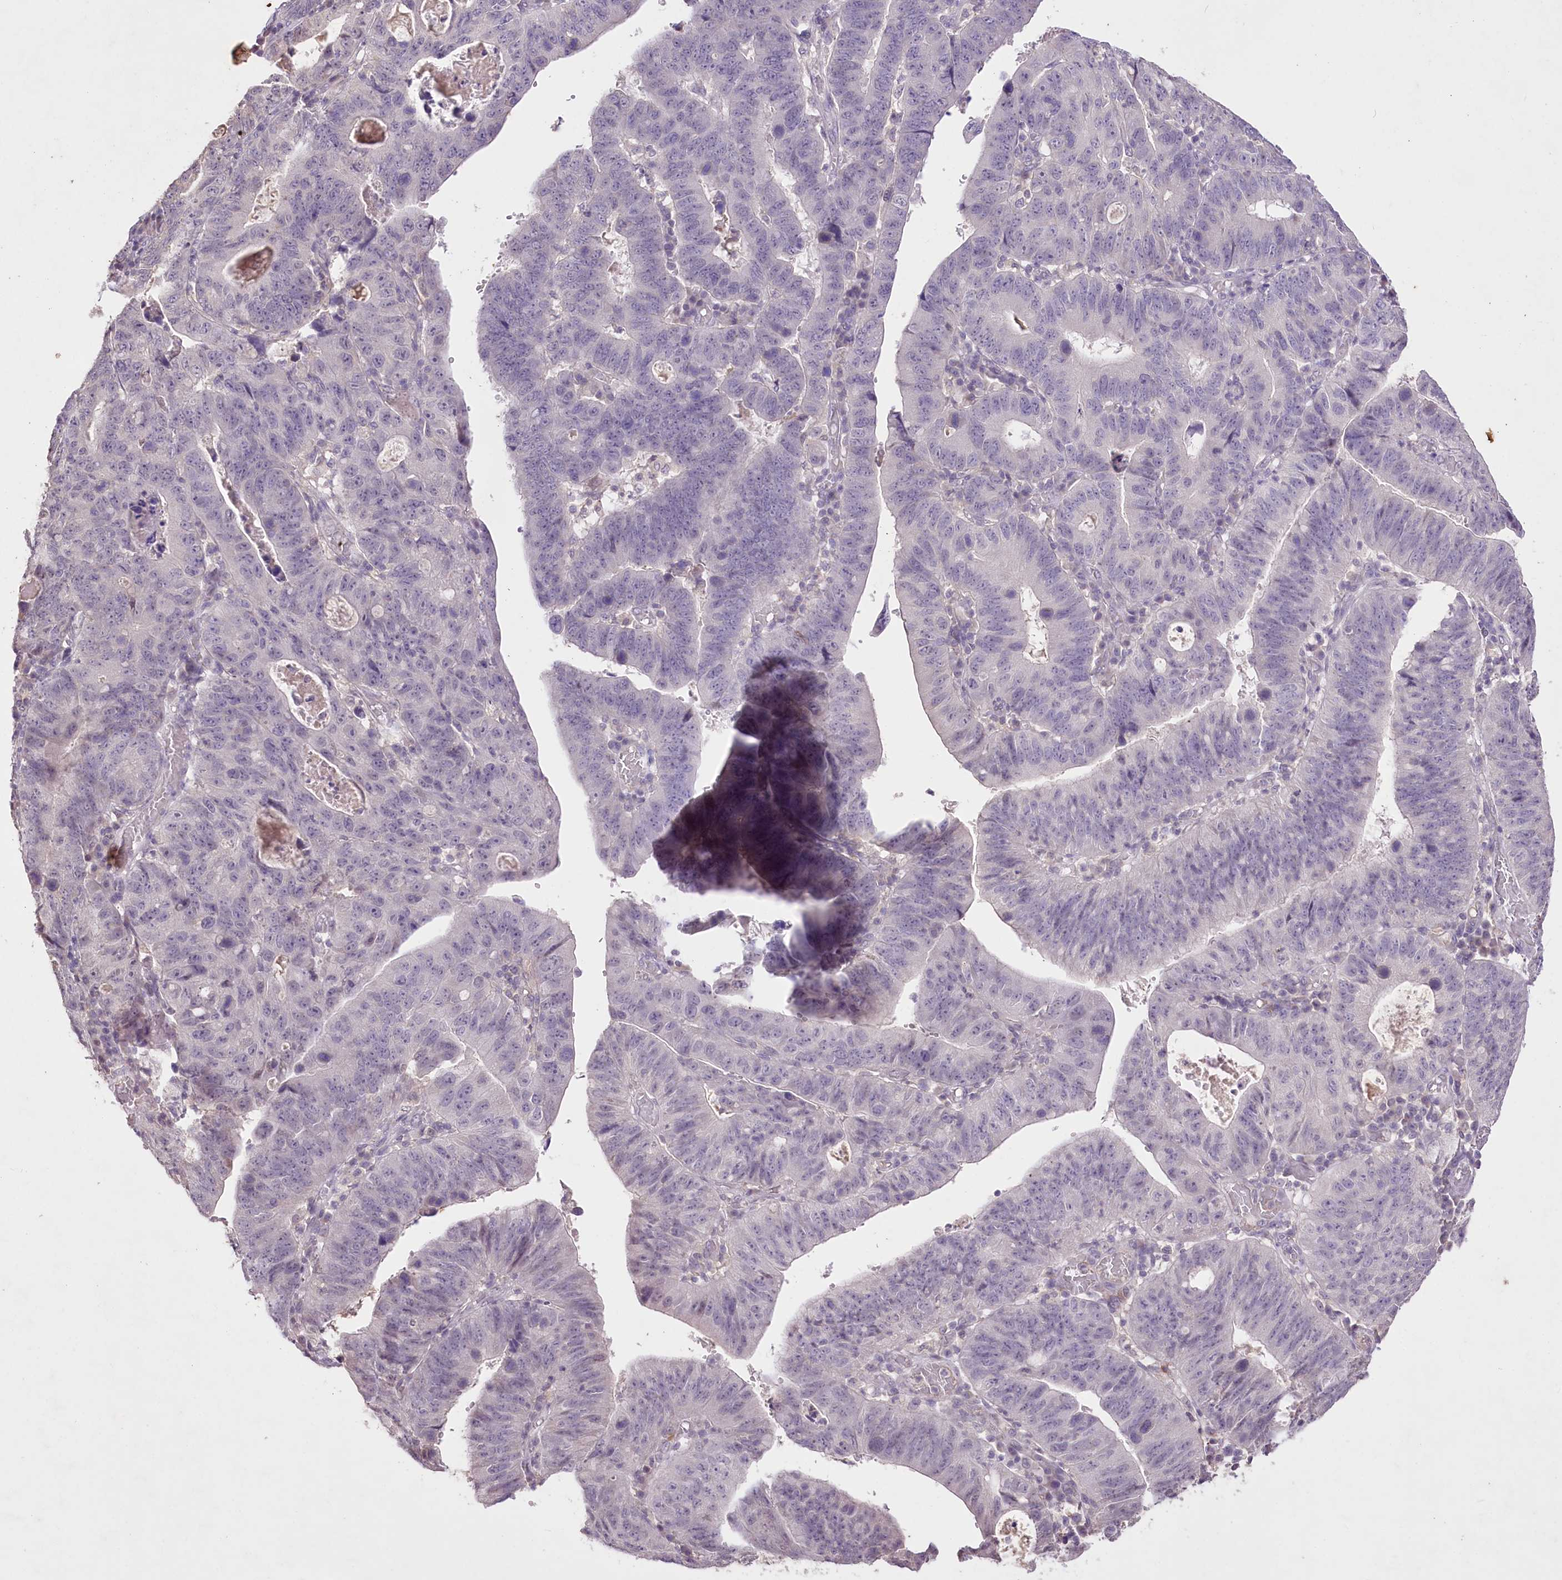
{"staining": {"intensity": "negative", "quantity": "none", "location": "none"}, "tissue": "stomach cancer", "cell_type": "Tumor cells", "image_type": "cancer", "snomed": [{"axis": "morphology", "description": "Adenocarcinoma, NOS"}, {"axis": "topography", "description": "Stomach"}], "caption": "Stomach cancer was stained to show a protein in brown. There is no significant expression in tumor cells.", "gene": "ENPP1", "patient": {"sex": "male", "age": 59}}